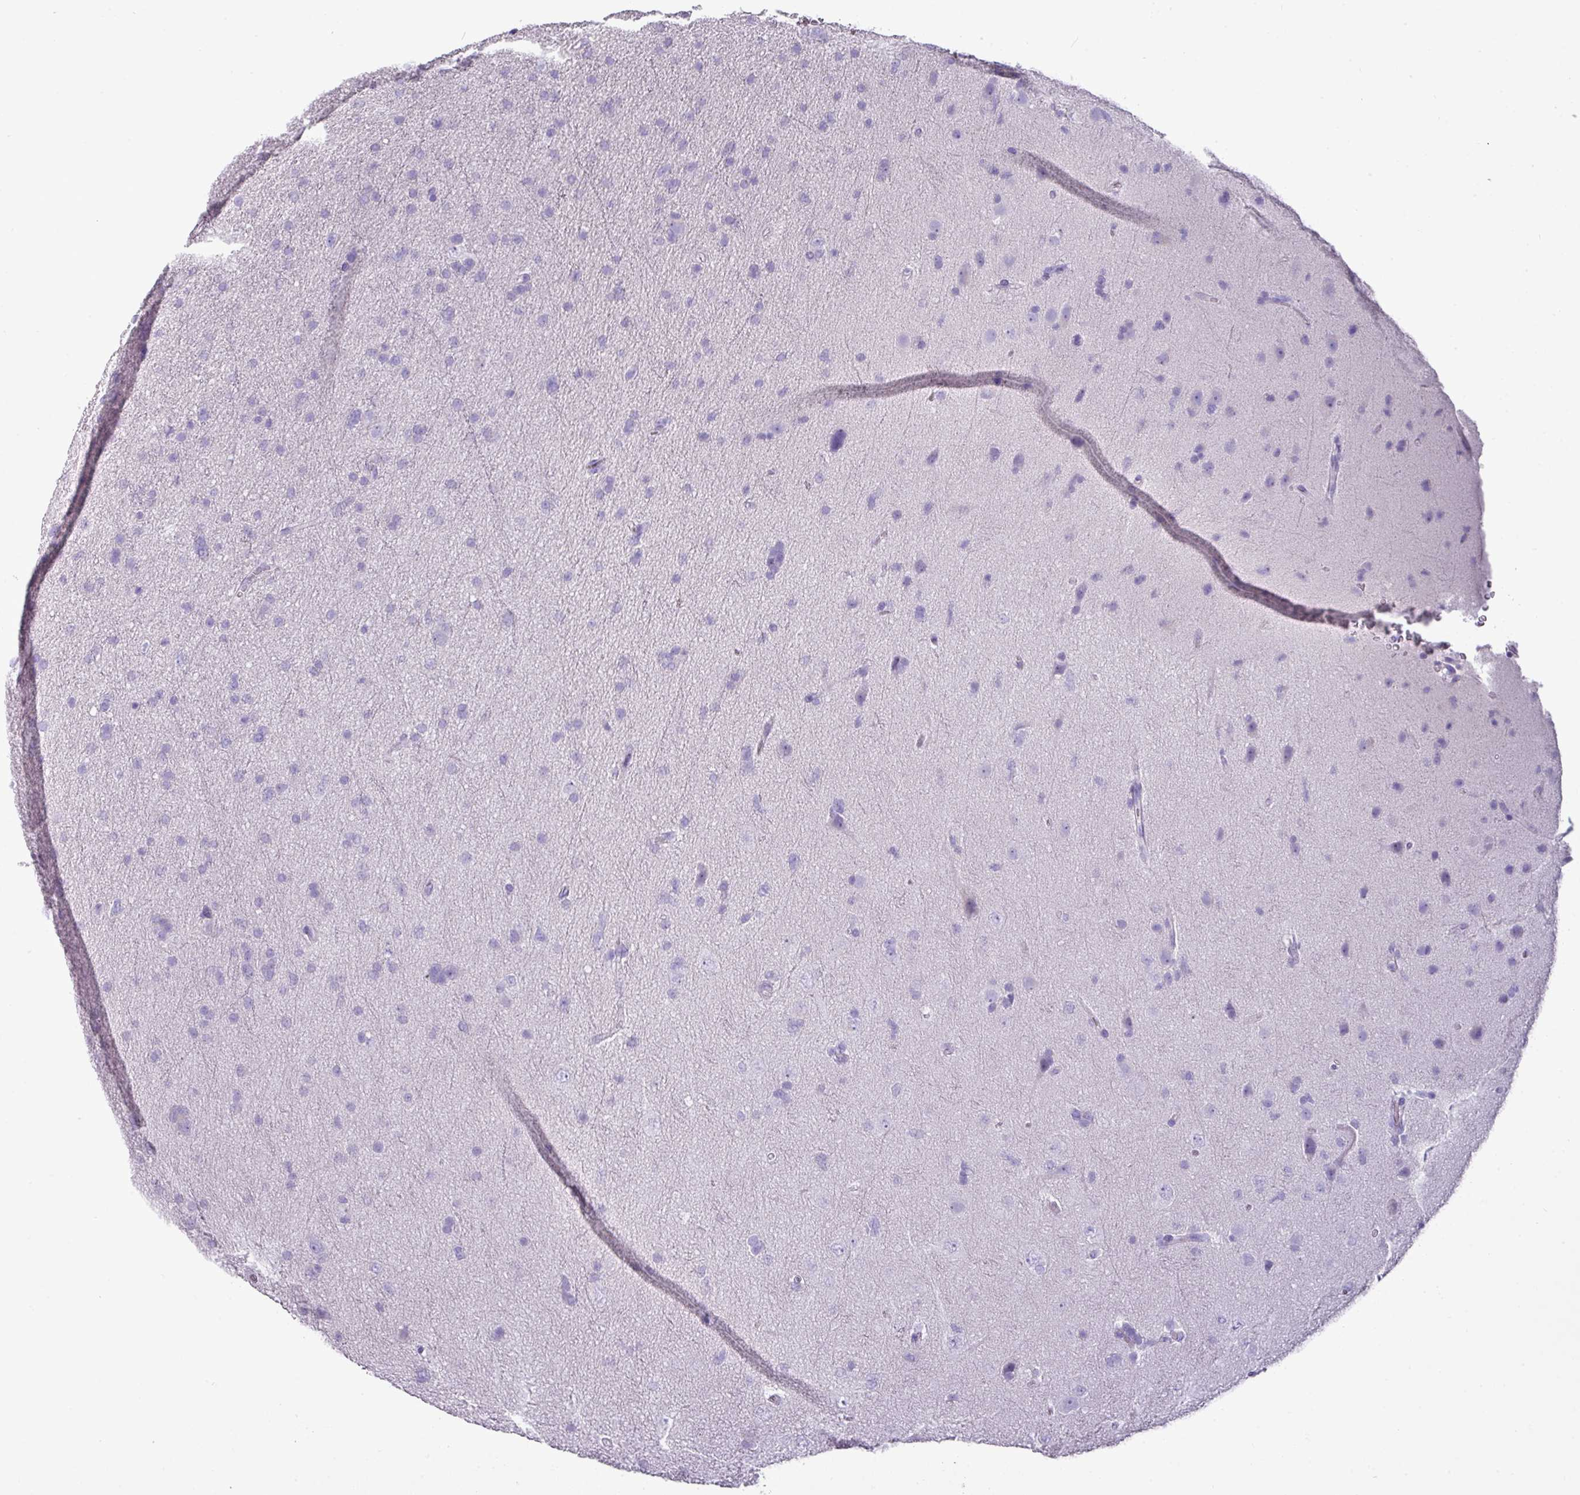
{"staining": {"intensity": "negative", "quantity": "none", "location": "none"}, "tissue": "glioma", "cell_type": "Tumor cells", "image_type": "cancer", "snomed": [{"axis": "morphology", "description": "Glioma, malignant, Low grade"}, {"axis": "topography", "description": "Cerebral cortex"}], "caption": "The immunohistochemistry image has no significant expression in tumor cells of malignant glioma (low-grade) tissue.", "gene": "GSTA3", "patient": {"sex": "female", "age": 39}}